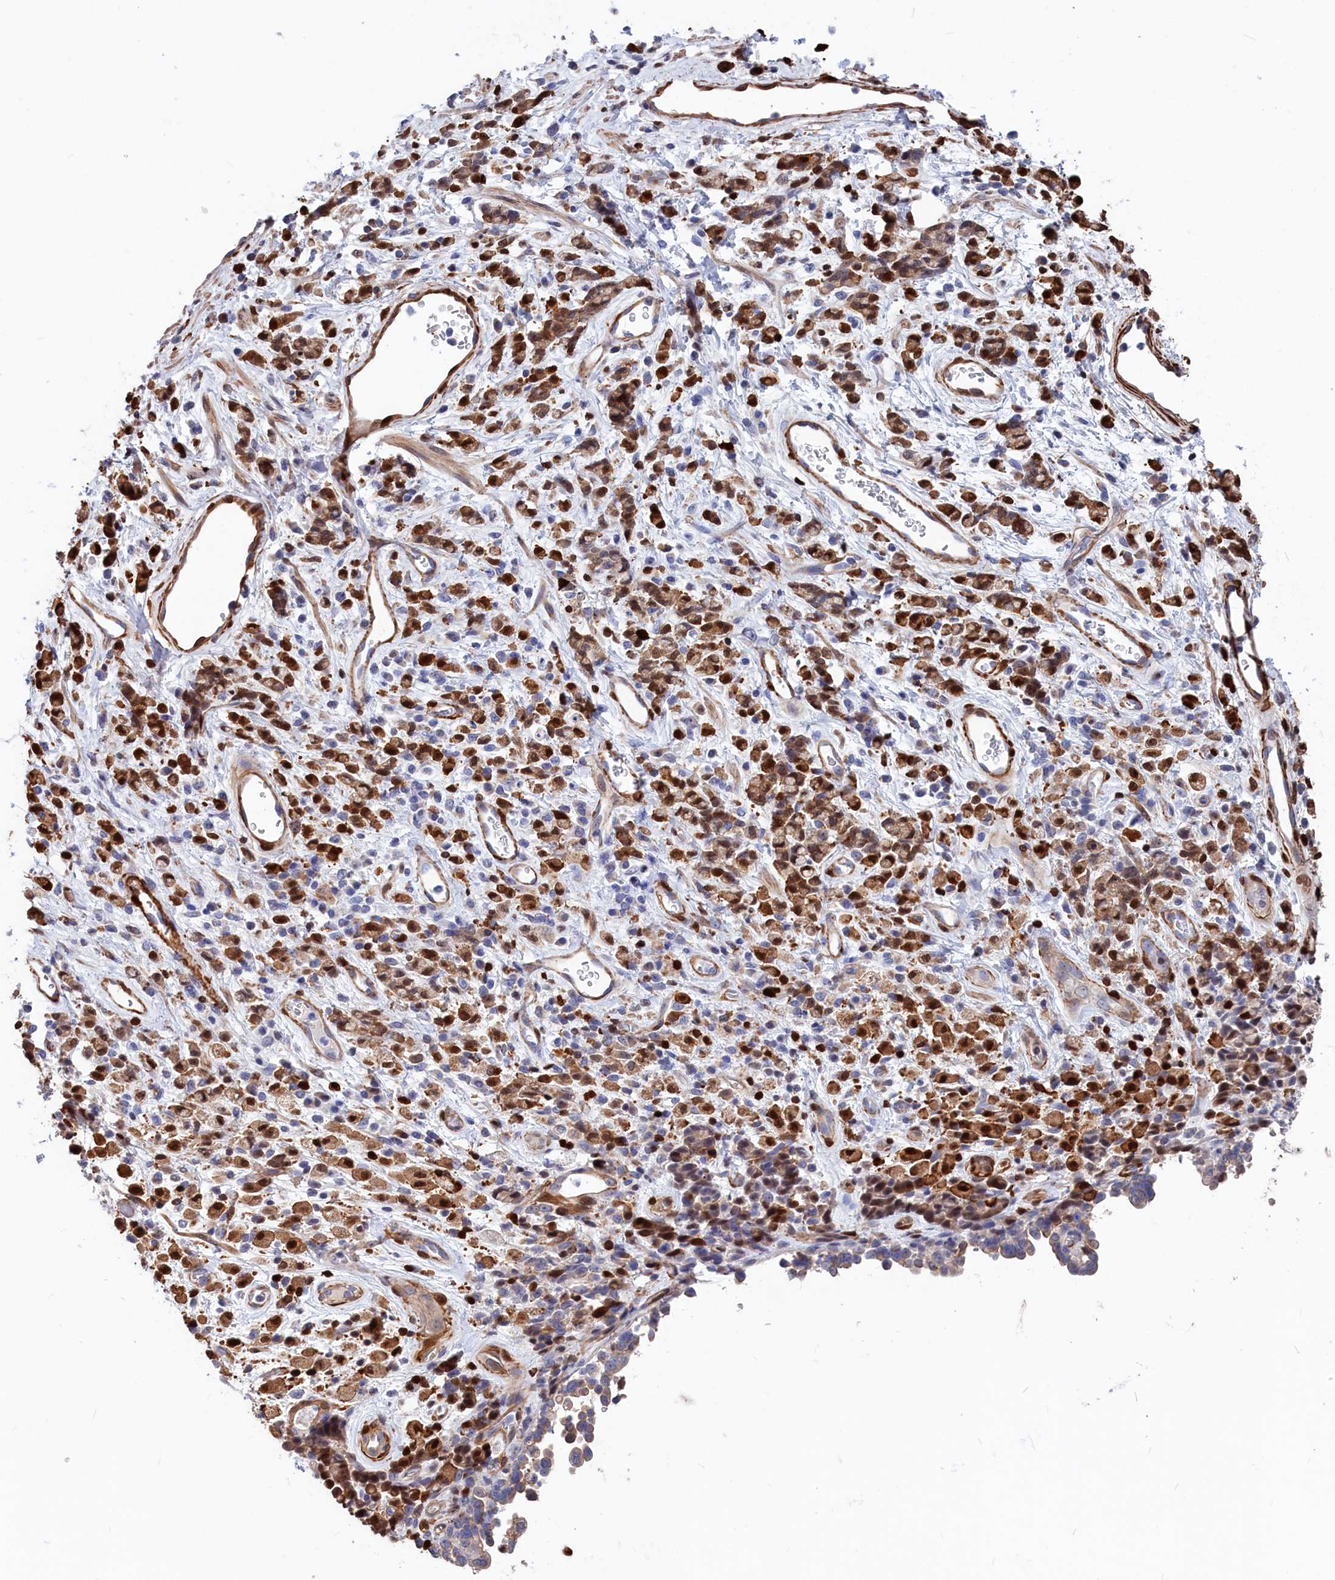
{"staining": {"intensity": "strong", "quantity": ">75%", "location": "cytoplasmic/membranous,nuclear"}, "tissue": "stomach cancer", "cell_type": "Tumor cells", "image_type": "cancer", "snomed": [{"axis": "morphology", "description": "Adenocarcinoma, NOS"}, {"axis": "topography", "description": "Stomach"}], "caption": "Immunohistochemistry photomicrograph of neoplastic tissue: human stomach cancer (adenocarcinoma) stained using IHC displays high levels of strong protein expression localized specifically in the cytoplasmic/membranous and nuclear of tumor cells, appearing as a cytoplasmic/membranous and nuclear brown color.", "gene": "CRIP1", "patient": {"sex": "female", "age": 60}}